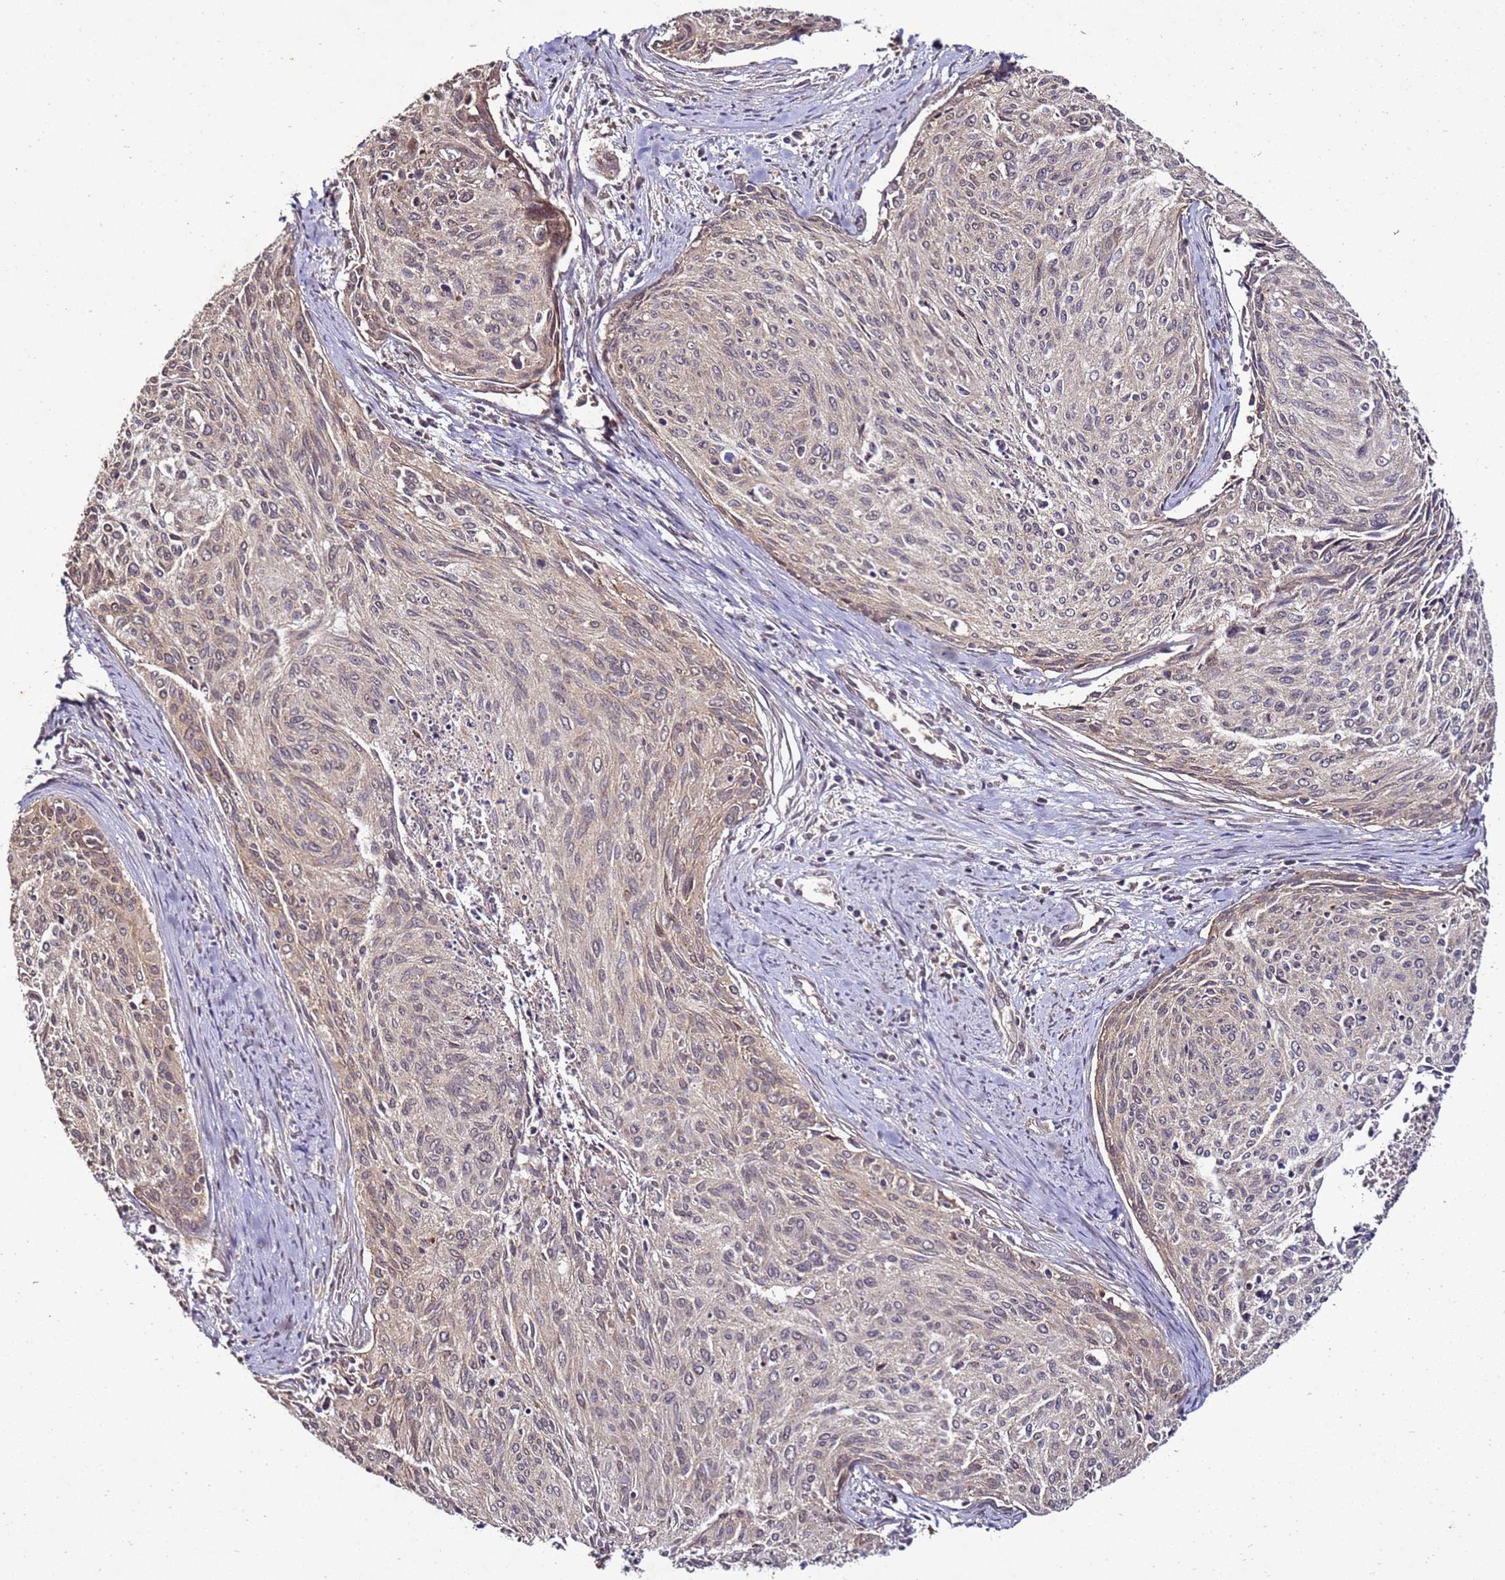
{"staining": {"intensity": "weak", "quantity": "<25%", "location": "cytoplasmic/membranous"}, "tissue": "cervical cancer", "cell_type": "Tumor cells", "image_type": "cancer", "snomed": [{"axis": "morphology", "description": "Squamous cell carcinoma, NOS"}, {"axis": "topography", "description": "Cervix"}], "caption": "Tumor cells show no significant protein expression in cervical cancer. The staining was performed using DAB to visualize the protein expression in brown, while the nuclei were stained in blue with hematoxylin (Magnification: 20x).", "gene": "ANKRD17", "patient": {"sex": "female", "age": 55}}